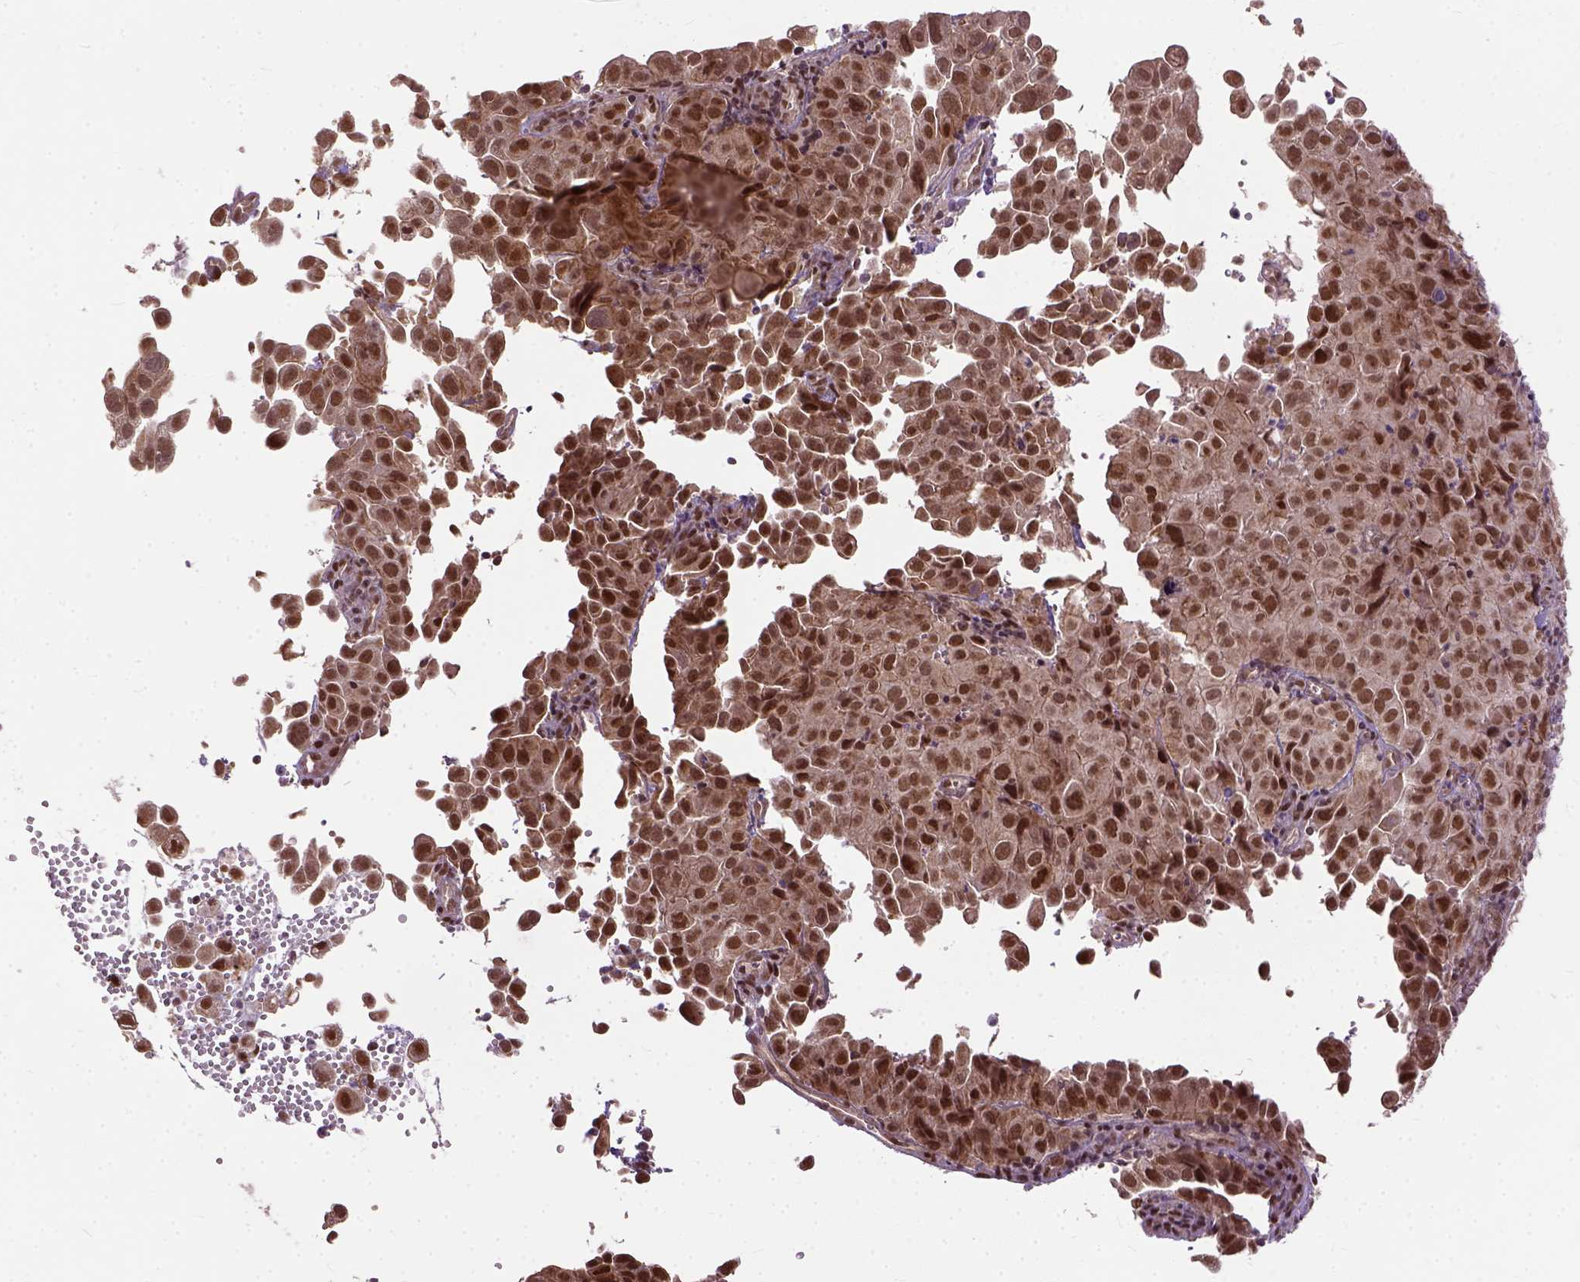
{"staining": {"intensity": "strong", "quantity": ">75%", "location": "nuclear"}, "tissue": "cervical cancer", "cell_type": "Tumor cells", "image_type": "cancer", "snomed": [{"axis": "morphology", "description": "Squamous cell carcinoma, NOS"}, {"axis": "topography", "description": "Cervix"}], "caption": "Immunohistochemical staining of cervical squamous cell carcinoma displays strong nuclear protein staining in approximately >75% of tumor cells. (brown staining indicates protein expression, while blue staining denotes nuclei).", "gene": "ZNF630", "patient": {"sex": "female", "age": 55}}